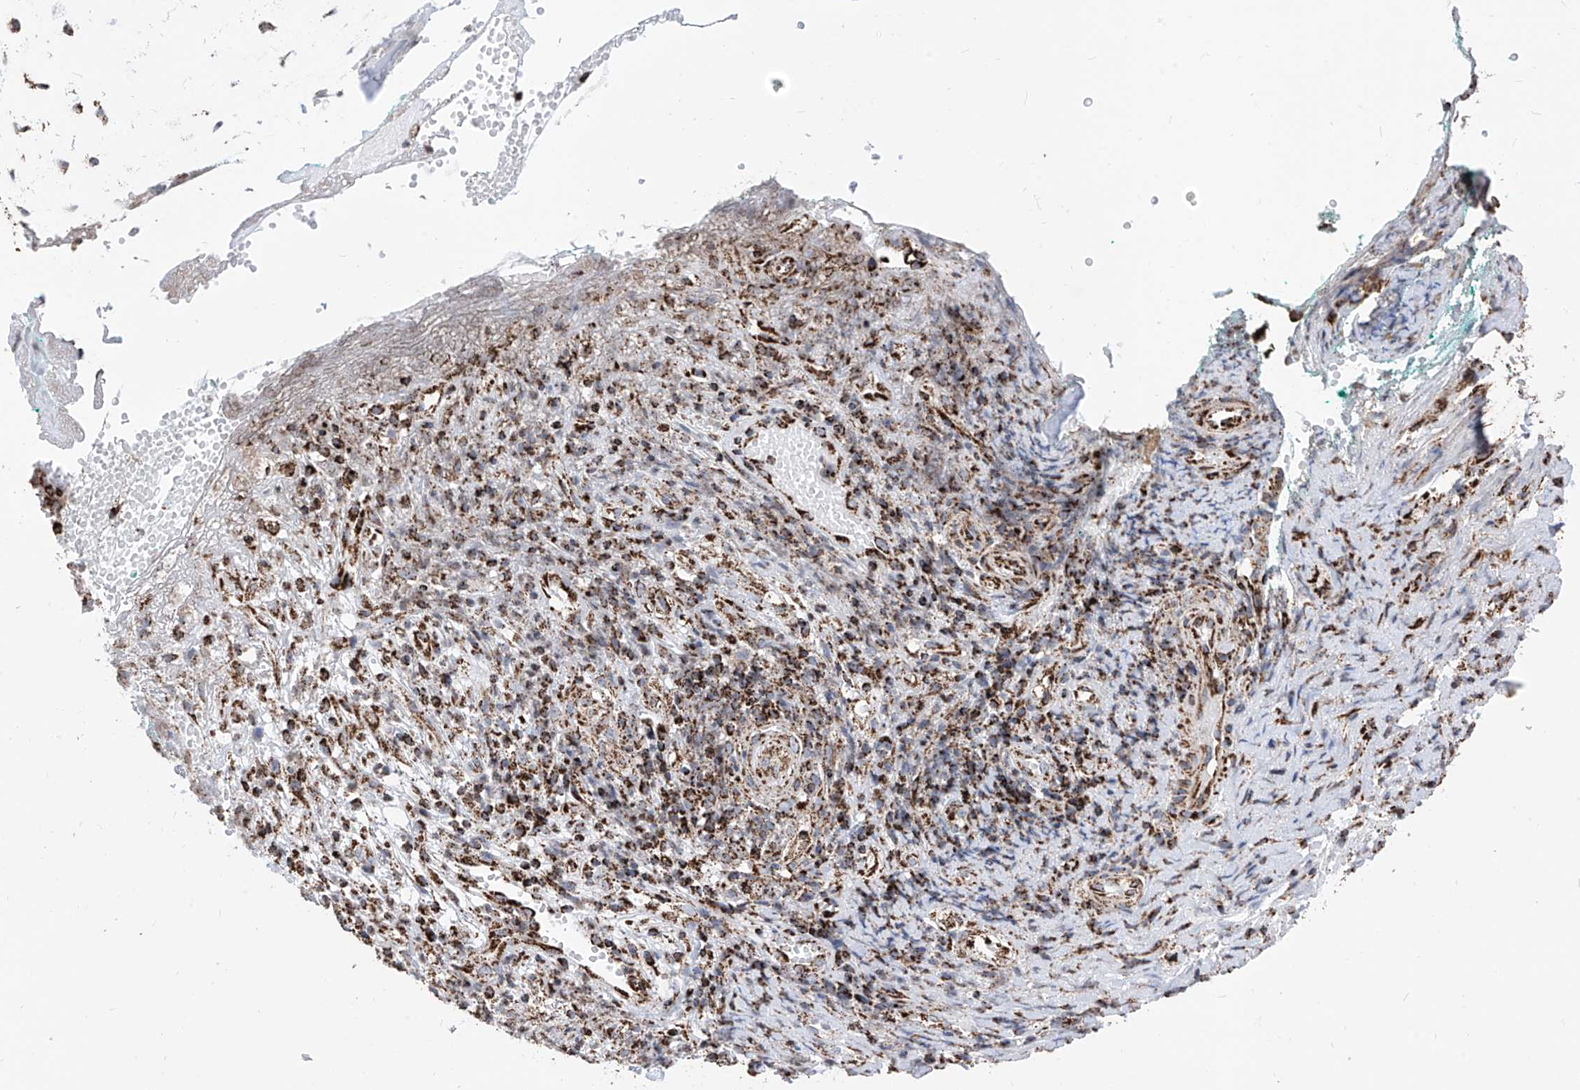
{"staining": {"intensity": "moderate", "quantity": ">75%", "location": "cytoplasmic/membranous"}, "tissue": "adipose tissue", "cell_type": "Adipocytes", "image_type": "normal", "snomed": [{"axis": "morphology", "description": "Normal tissue, NOS"}, {"axis": "morphology", "description": "Basal cell carcinoma"}, {"axis": "topography", "description": "Cartilage tissue"}, {"axis": "topography", "description": "Nasopharynx"}, {"axis": "topography", "description": "Oral tissue"}], "caption": "Brown immunohistochemical staining in unremarkable adipose tissue shows moderate cytoplasmic/membranous positivity in approximately >75% of adipocytes. The staining was performed using DAB, with brown indicating positive protein expression. Nuclei are stained blue with hematoxylin.", "gene": "COX5B", "patient": {"sex": "female", "age": 77}}